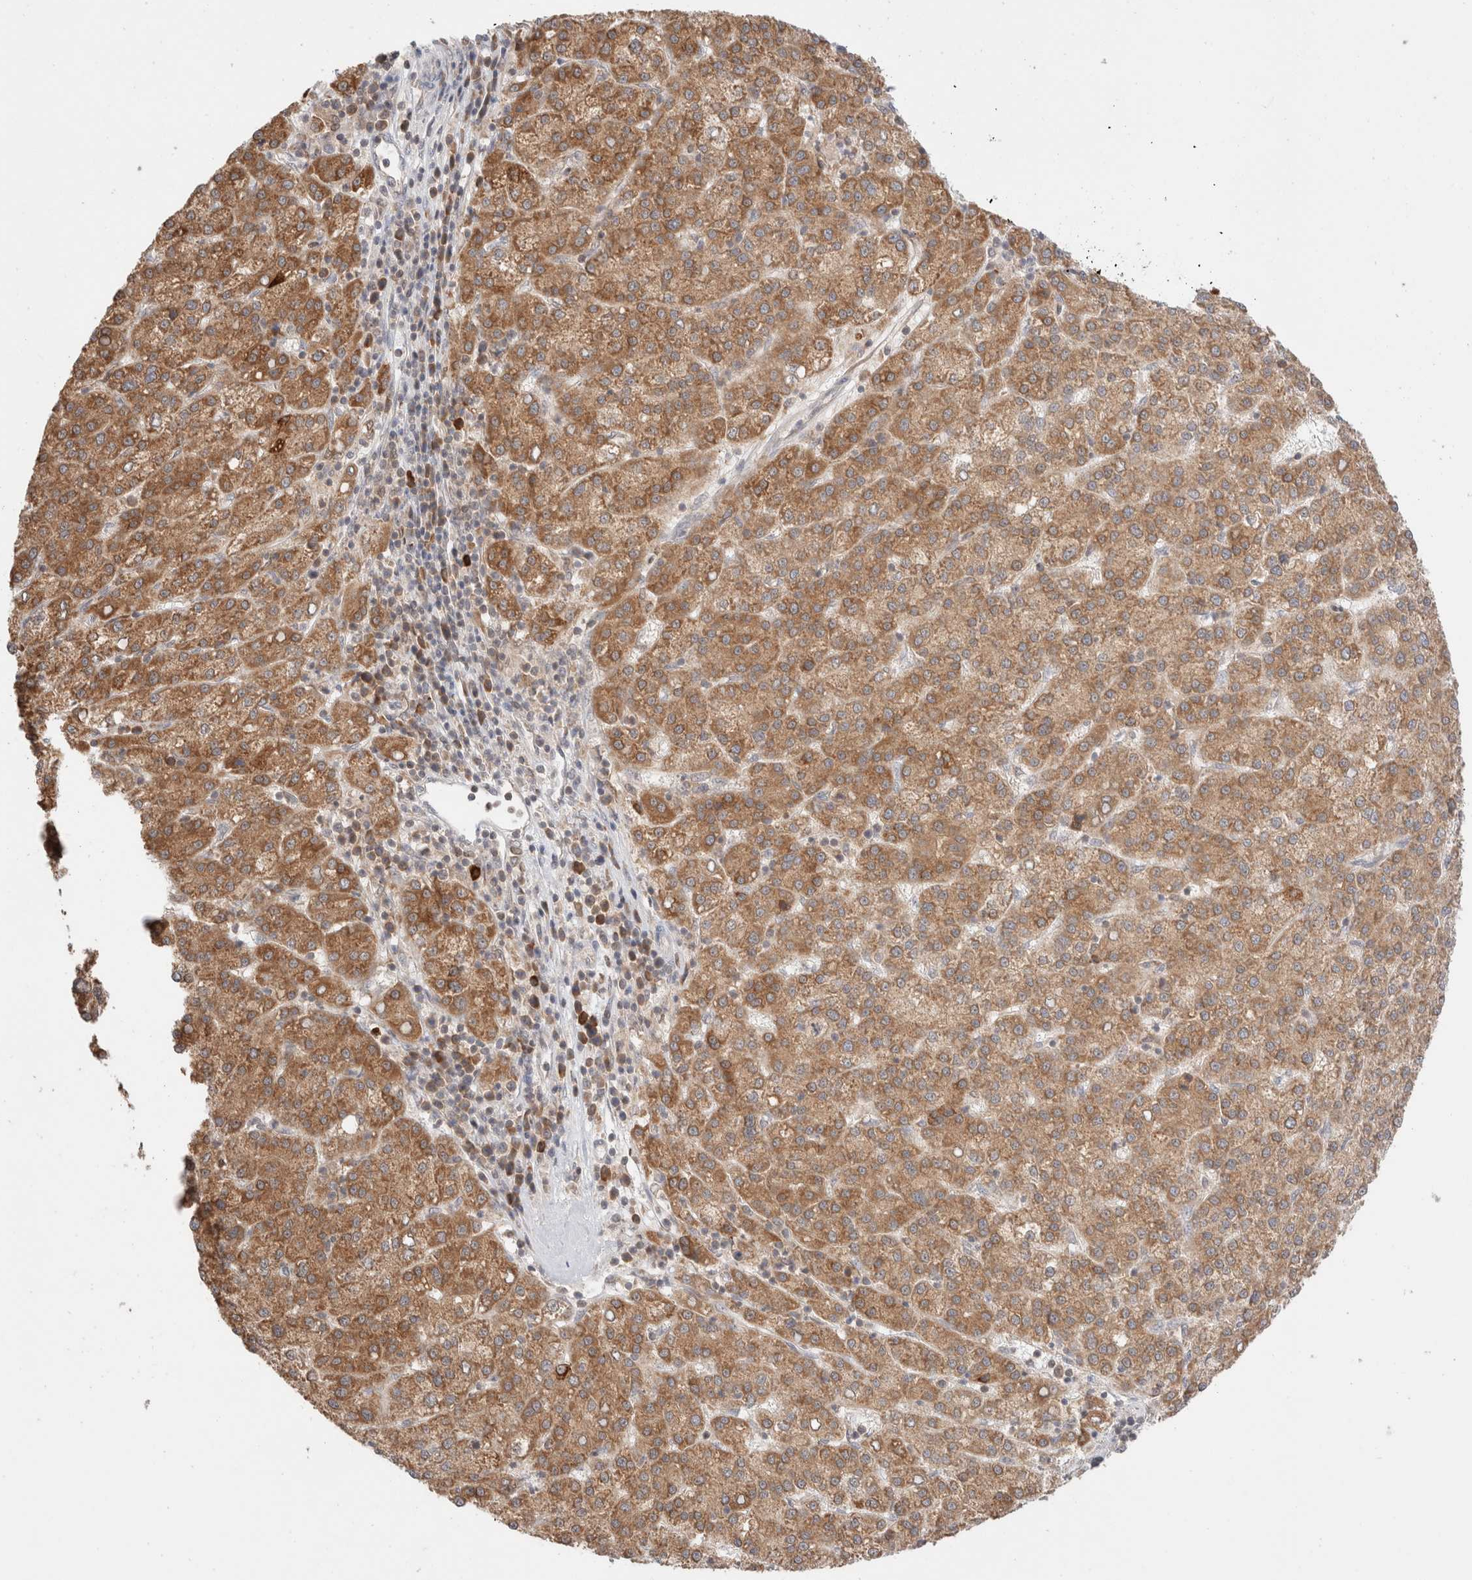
{"staining": {"intensity": "moderate", "quantity": ">75%", "location": "cytoplasmic/membranous"}, "tissue": "liver cancer", "cell_type": "Tumor cells", "image_type": "cancer", "snomed": [{"axis": "morphology", "description": "Carcinoma, Hepatocellular, NOS"}, {"axis": "topography", "description": "Liver"}], "caption": "Hepatocellular carcinoma (liver) was stained to show a protein in brown. There is medium levels of moderate cytoplasmic/membranous positivity in approximately >75% of tumor cells.", "gene": "XKR4", "patient": {"sex": "female", "age": 58}}